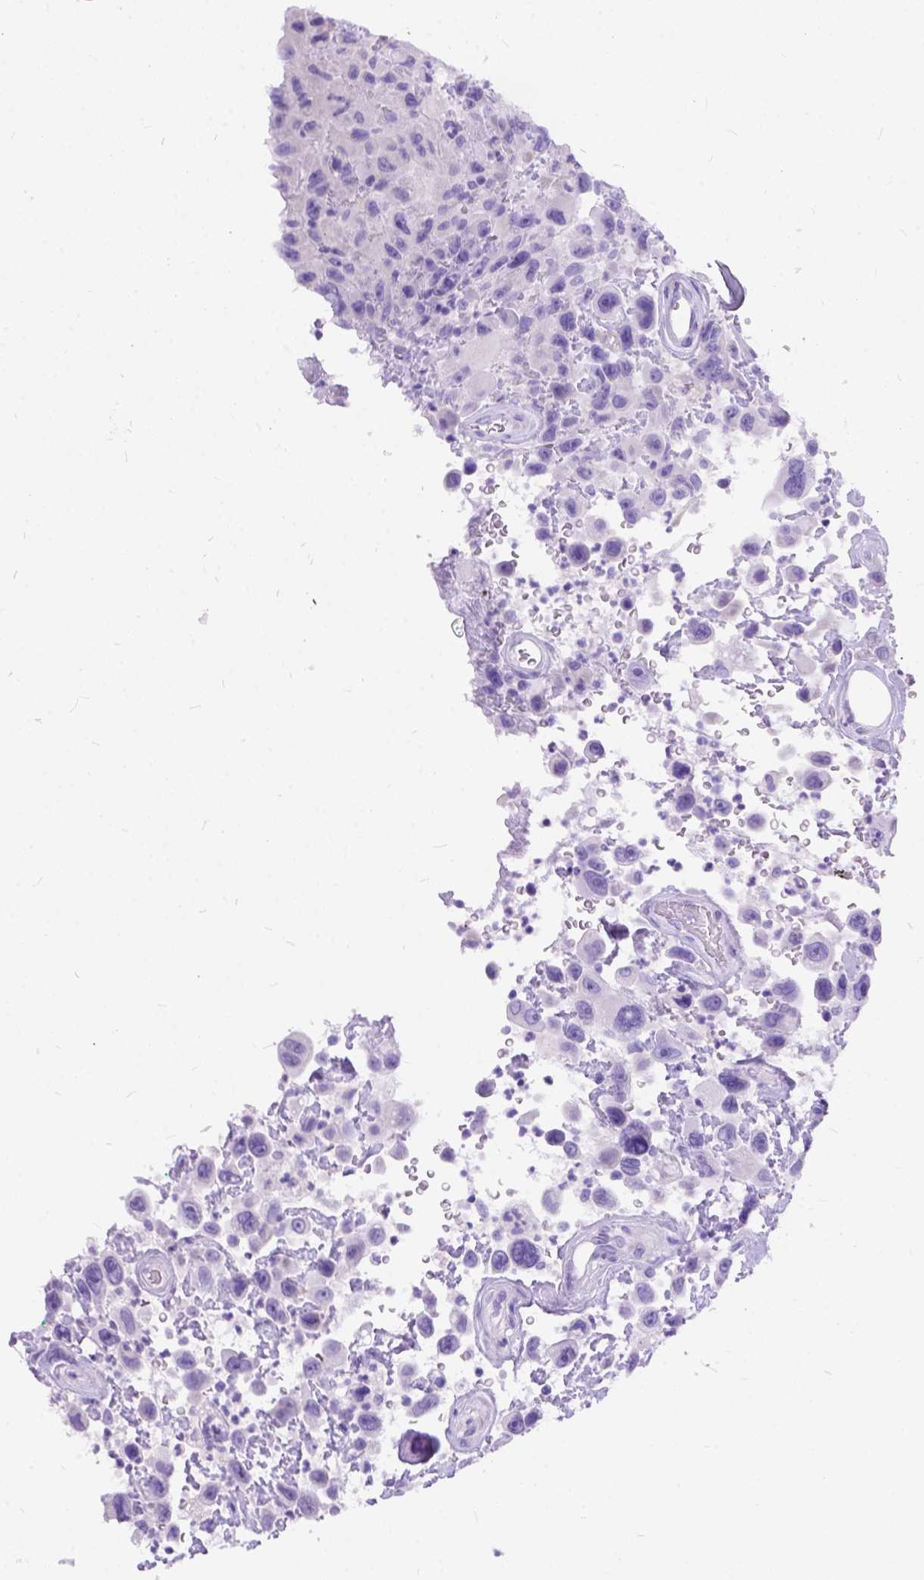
{"staining": {"intensity": "negative", "quantity": "none", "location": "none"}, "tissue": "urothelial cancer", "cell_type": "Tumor cells", "image_type": "cancer", "snomed": [{"axis": "morphology", "description": "Urothelial carcinoma, High grade"}, {"axis": "topography", "description": "Urinary bladder"}], "caption": "DAB immunohistochemical staining of urothelial cancer displays no significant positivity in tumor cells.", "gene": "C1QTNF3", "patient": {"sex": "male", "age": 53}}